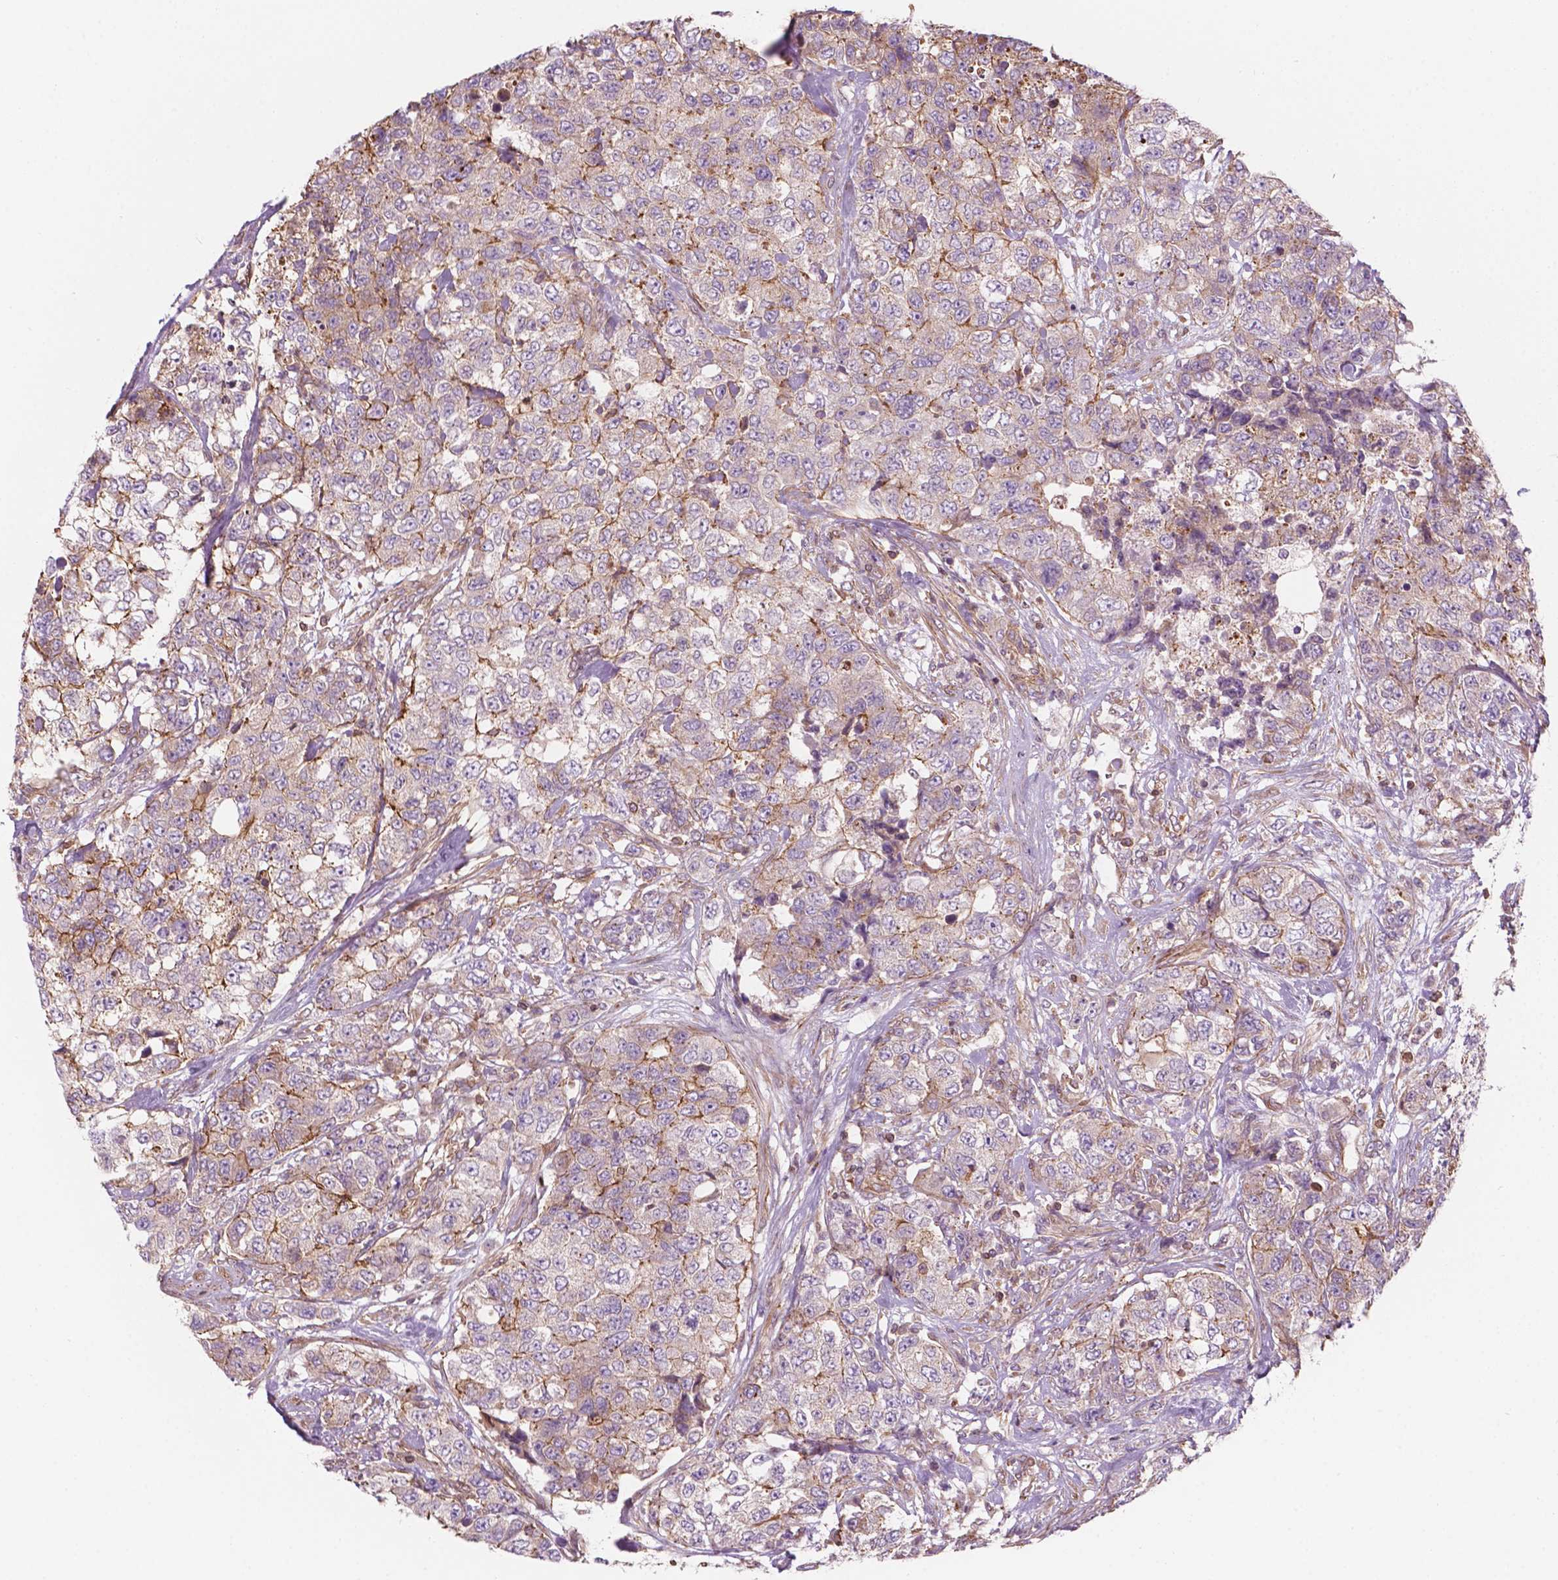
{"staining": {"intensity": "moderate", "quantity": "<25%", "location": "cytoplasmic/membranous"}, "tissue": "urothelial cancer", "cell_type": "Tumor cells", "image_type": "cancer", "snomed": [{"axis": "morphology", "description": "Urothelial carcinoma, High grade"}, {"axis": "topography", "description": "Urinary bladder"}], "caption": "IHC (DAB (3,3'-diaminobenzidine)) staining of high-grade urothelial carcinoma exhibits moderate cytoplasmic/membranous protein staining in about <25% of tumor cells. Nuclei are stained in blue.", "gene": "SURF4", "patient": {"sex": "female", "age": 78}}